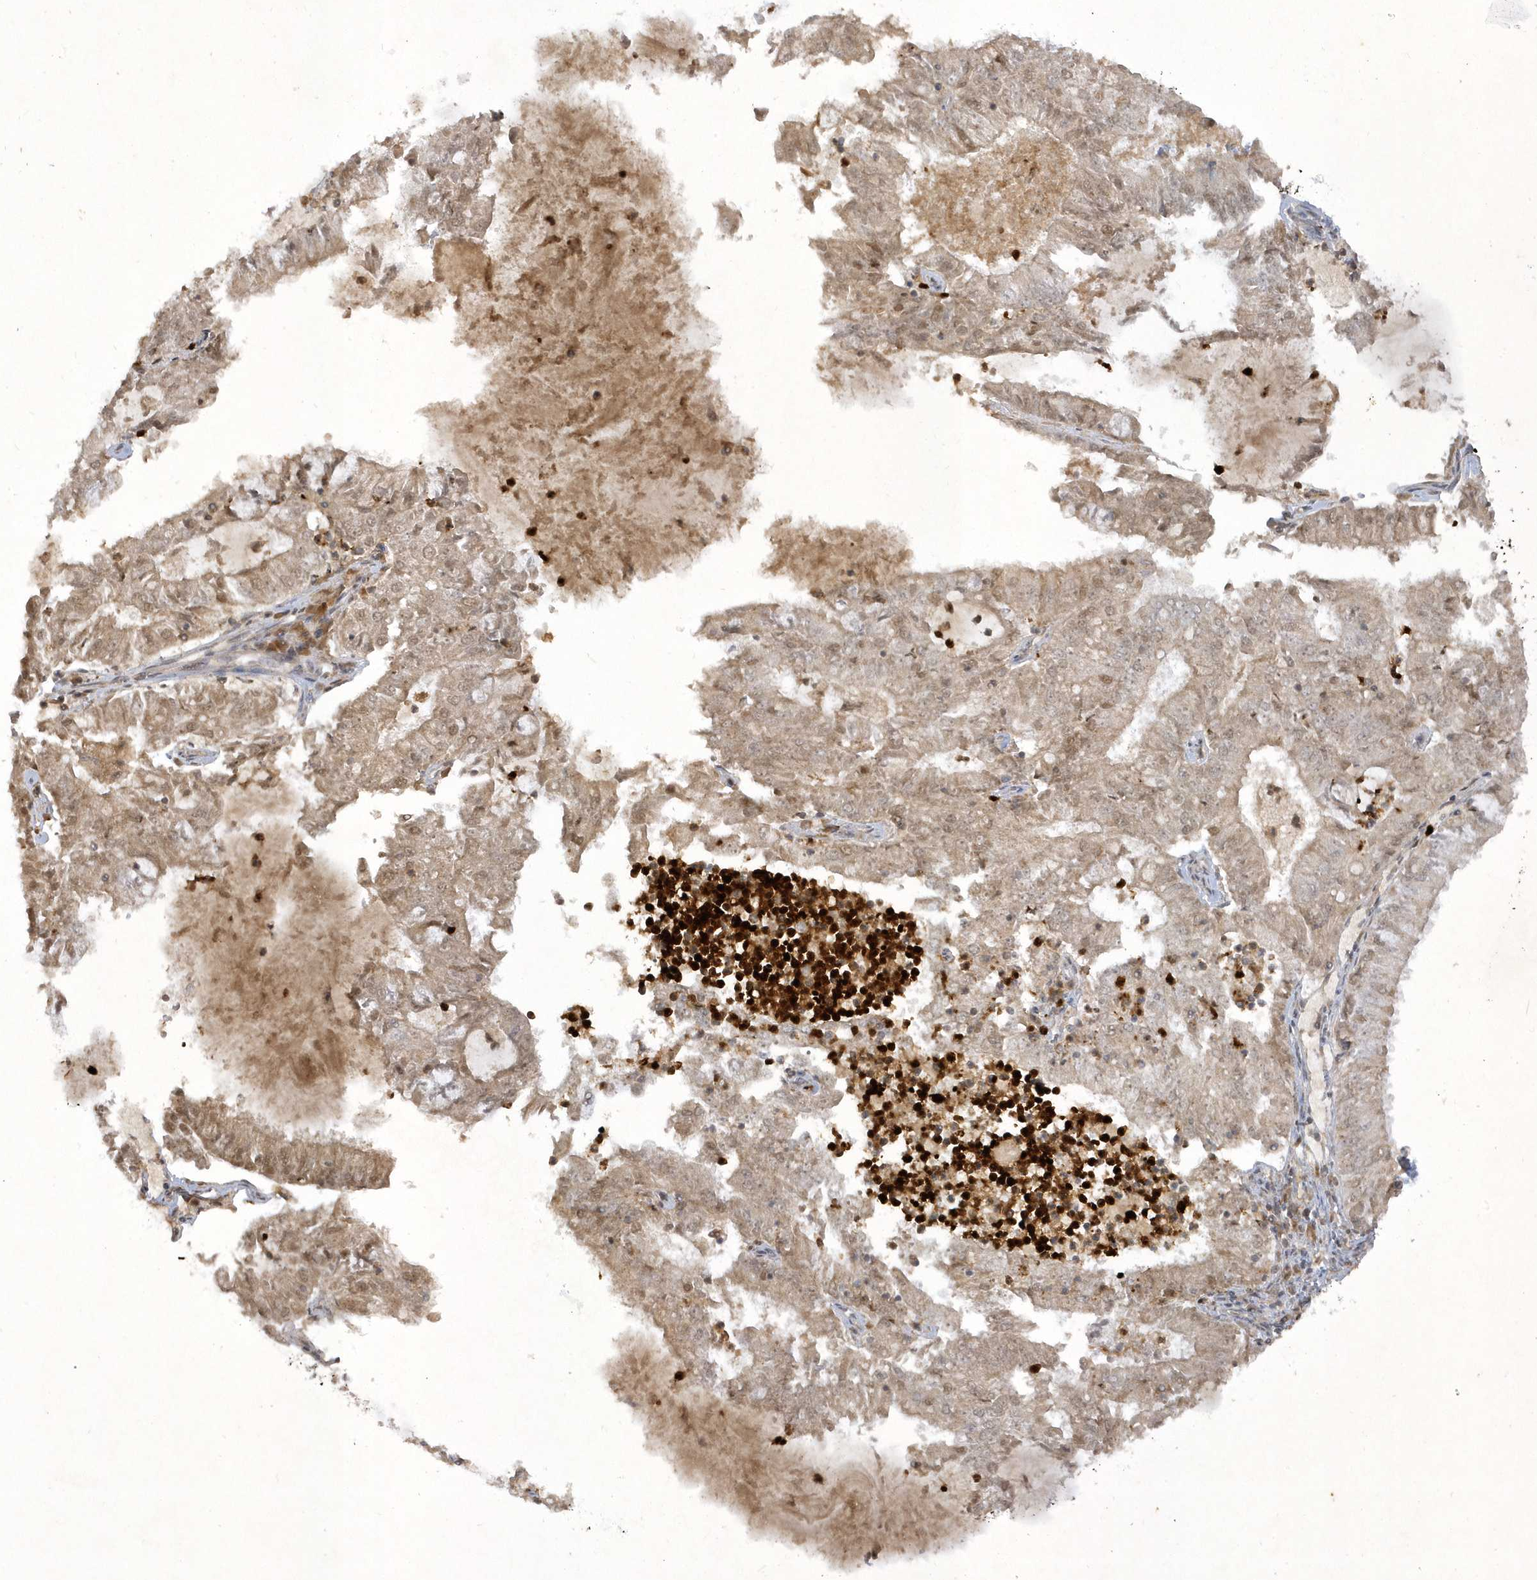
{"staining": {"intensity": "weak", "quantity": ">75%", "location": "cytoplasmic/membranous,nuclear"}, "tissue": "endometrial cancer", "cell_type": "Tumor cells", "image_type": "cancer", "snomed": [{"axis": "morphology", "description": "Adenocarcinoma, NOS"}, {"axis": "topography", "description": "Endometrium"}], "caption": "Endometrial cancer (adenocarcinoma) stained with a brown dye exhibits weak cytoplasmic/membranous and nuclear positive positivity in about >75% of tumor cells.", "gene": "ZNF213", "patient": {"sex": "female", "age": 57}}